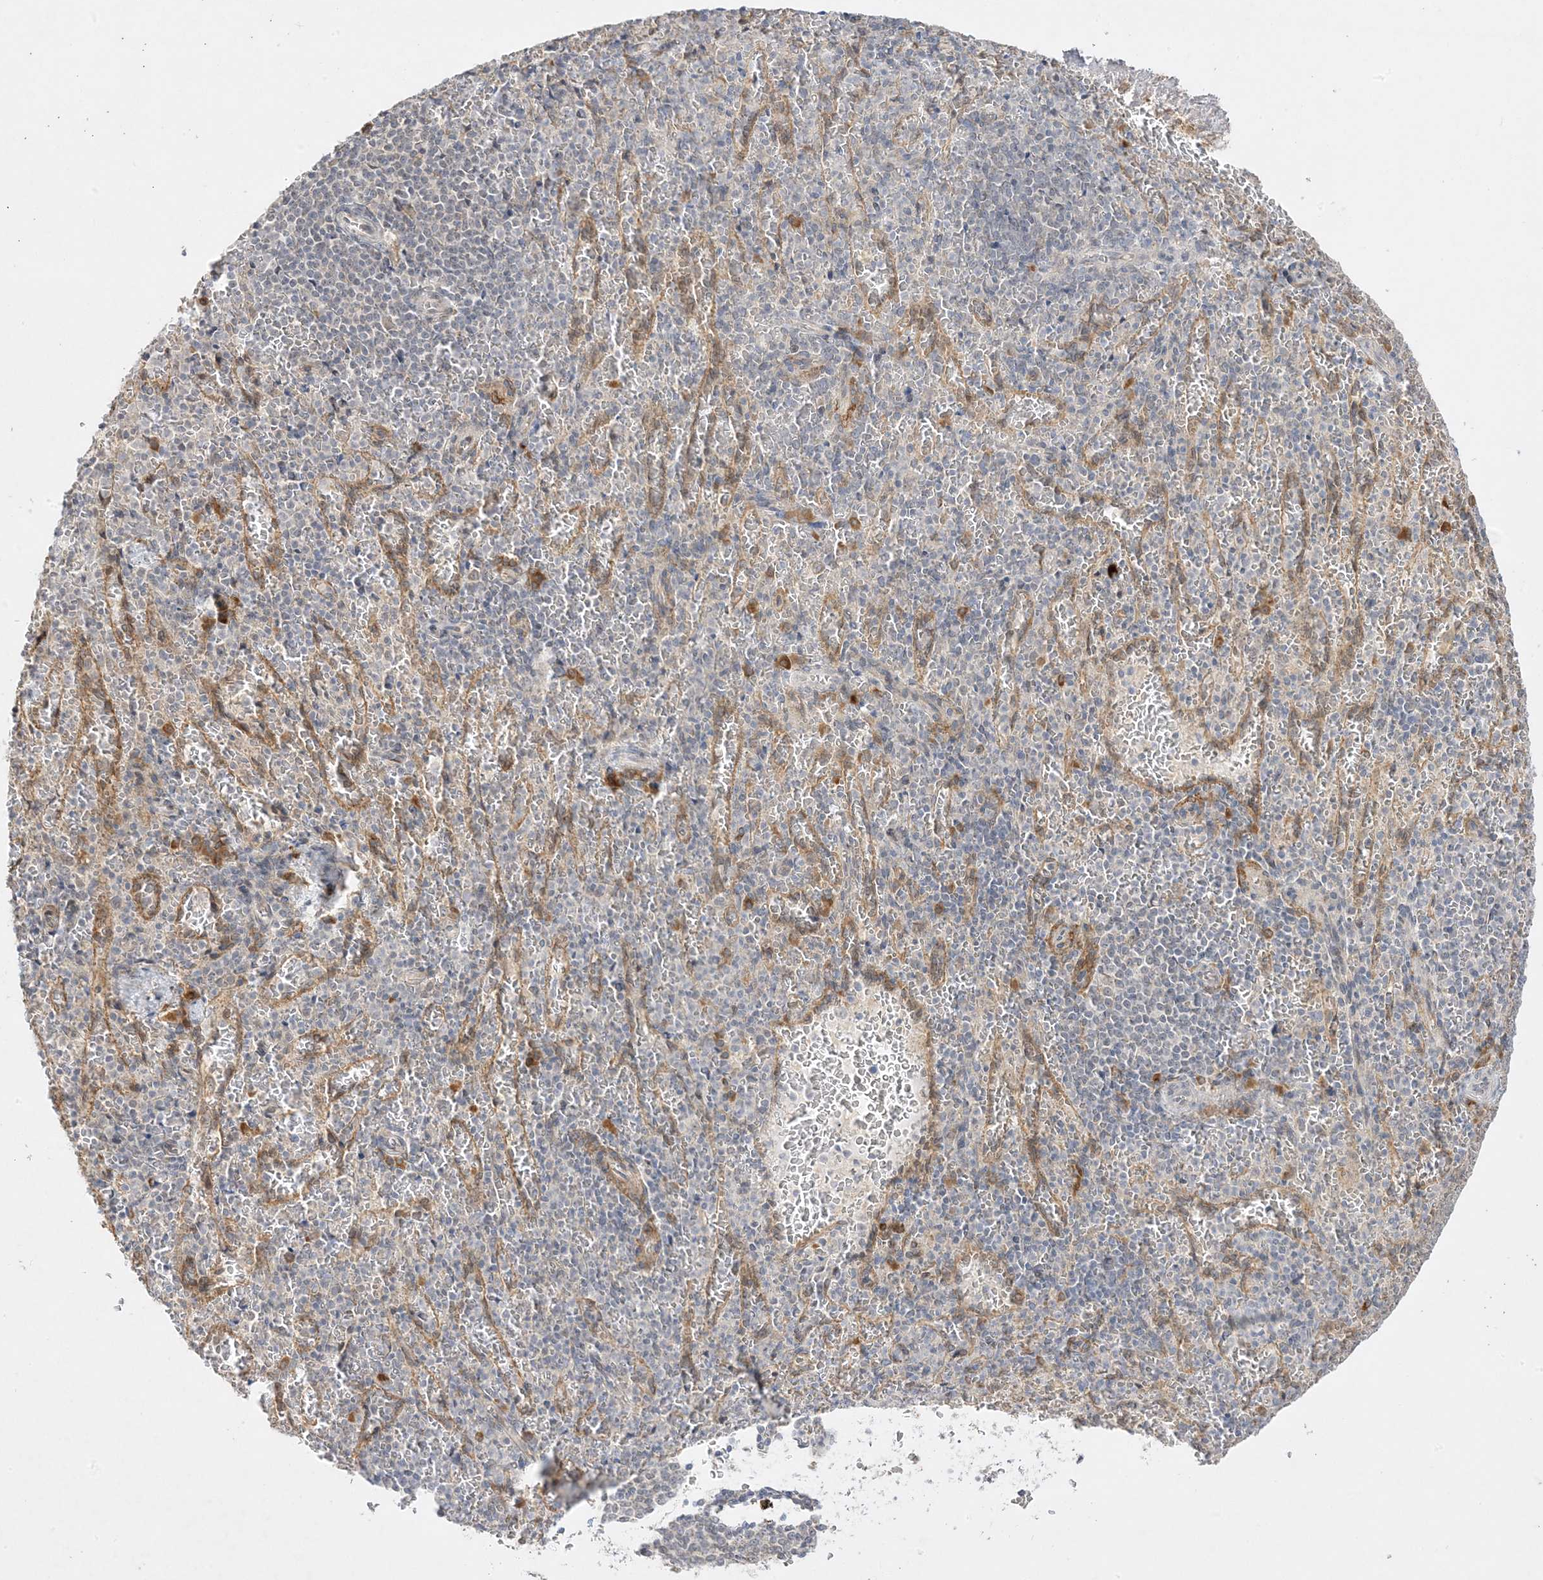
{"staining": {"intensity": "negative", "quantity": "none", "location": "none"}, "tissue": "spleen", "cell_type": "Cells in red pulp", "image_type": "normal", "snomed": [{"axis": "morphology", "description": "Normal tissue, NOS"}, {"axis": "topography", "description": "Spleen"}], "caption": "Cells in red pulp show no significant protein positivity in benign spleen. Nuclei are stained in blue.", "gene": "C2CD2", "patient": {"sex": "female", "age": 74}}